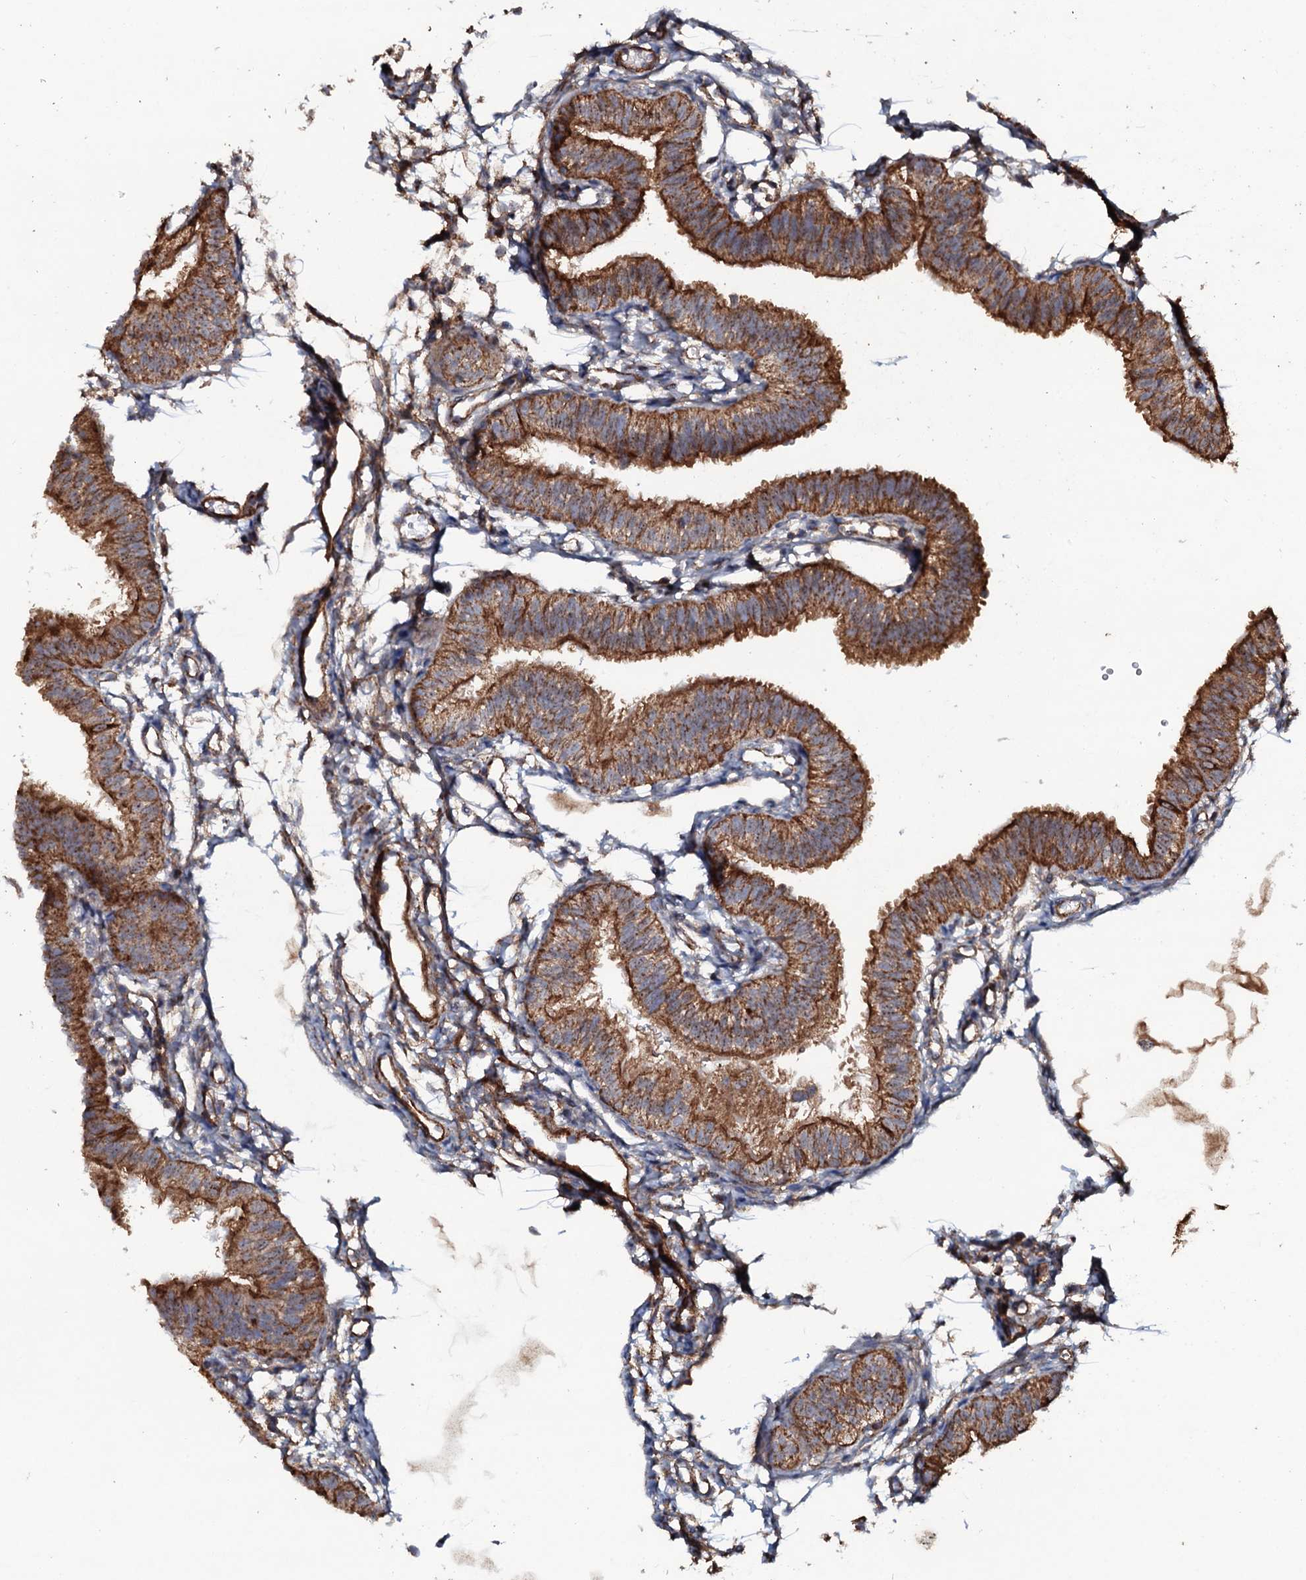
{"staining": {"intensity": "strong", "quantity": ">75%", "location": "cytoplasmic/membranous"}, "tissue": "fallopian tube", "cell_type": "Glandular cells", "image_type": "normal", "snomed": [{"axis": "morphology", "description": "Normal tissue, NOS"}, {"axis": "topography", "description": "Fallopian tube"}], "caption": "IHC (DAB) staining of normal human fallopian tube reveals strong cytoplasmic/membranous protein positivity in about >75% of glandular cells.", "gene": "VWA8", "patient": {"sex": "female", "age": 35}}